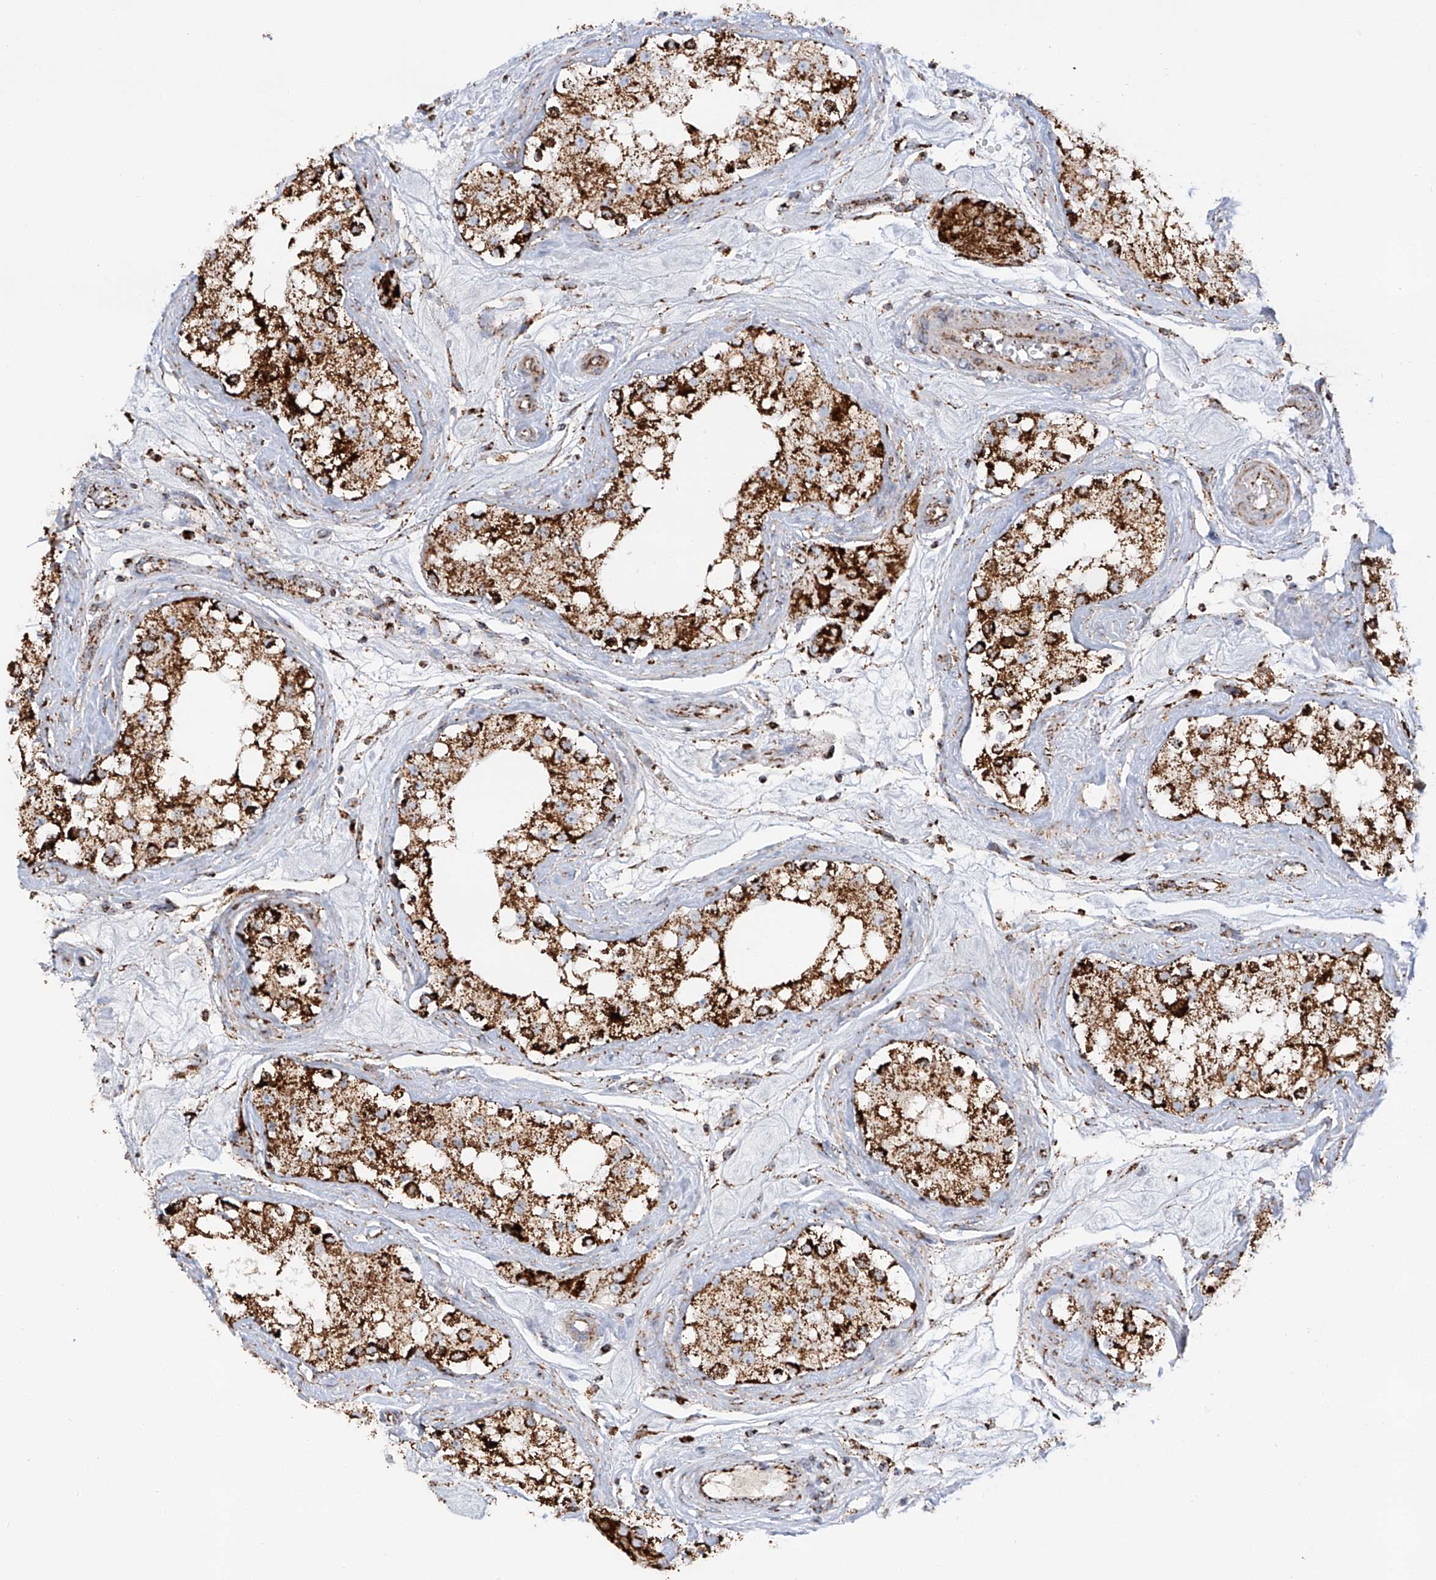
{"staining": {"intensity": "strong", "quantity": ">75%", "location": "cytoplasmic/membranous"}, "tissue": "testis", "cell_type": "Cells in seminiferous ducts", "image_type": "normal", "snomed": [{"axis": "morphology", "description": "Normal tissue, NOS"}, {"axis": "topography", "description": "Testis"}], "caption": "Immunohistochemical staining of benign testis demonstrates >75% levels of strong cytoplasmic/membranous protein expression in about >75% of cells in seminiferous ducts. (DAB IHC, brown staining for protein, blue staining for nuclei).", "gene": "TTC27", "patient": {"sex": "male", "age": 84}}